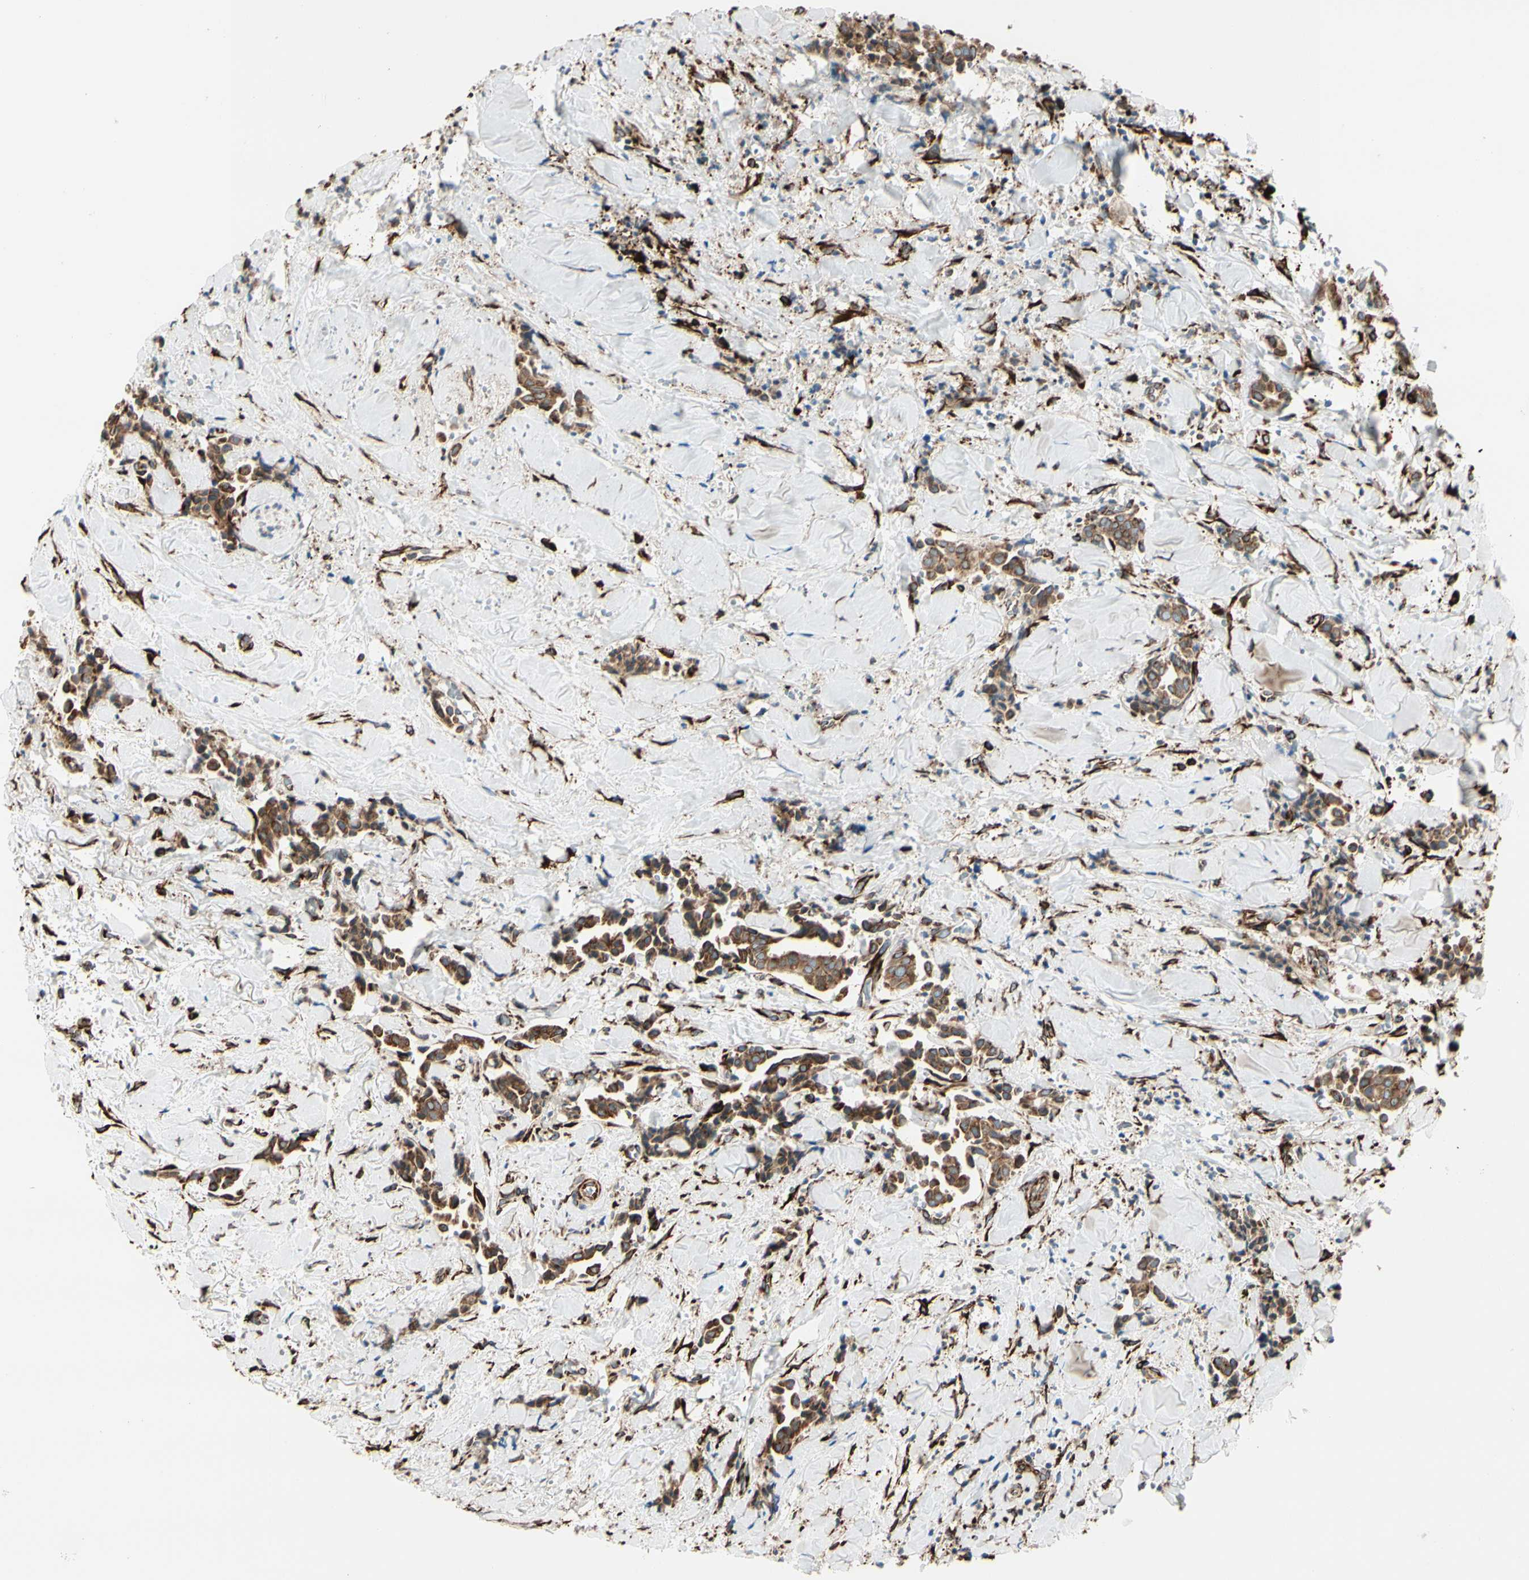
{"staining": {"intensity": "strong", "quantity": ">75%", "location": "cytoplasmic/membranous"}, "tissue": "head and neck cancer", "cell_type": "Tumor cells", "image_type": "cancer", "snomed": [{"axis": "morphology", "description": "Adenocarcinoma, NOS"}, {"axis": "topography", "description": "Salivary gland"}, {"axis": "topography", "description": "Head-Neck"}], "caption": "This micrograph demonstrates IHC staining of head and neck cancer, with high strong cytoplasmic/membranous staining in about >75% of tumor cells.", "gene": "RRBP1", "patient": {"sex": "female", "age": 59}}